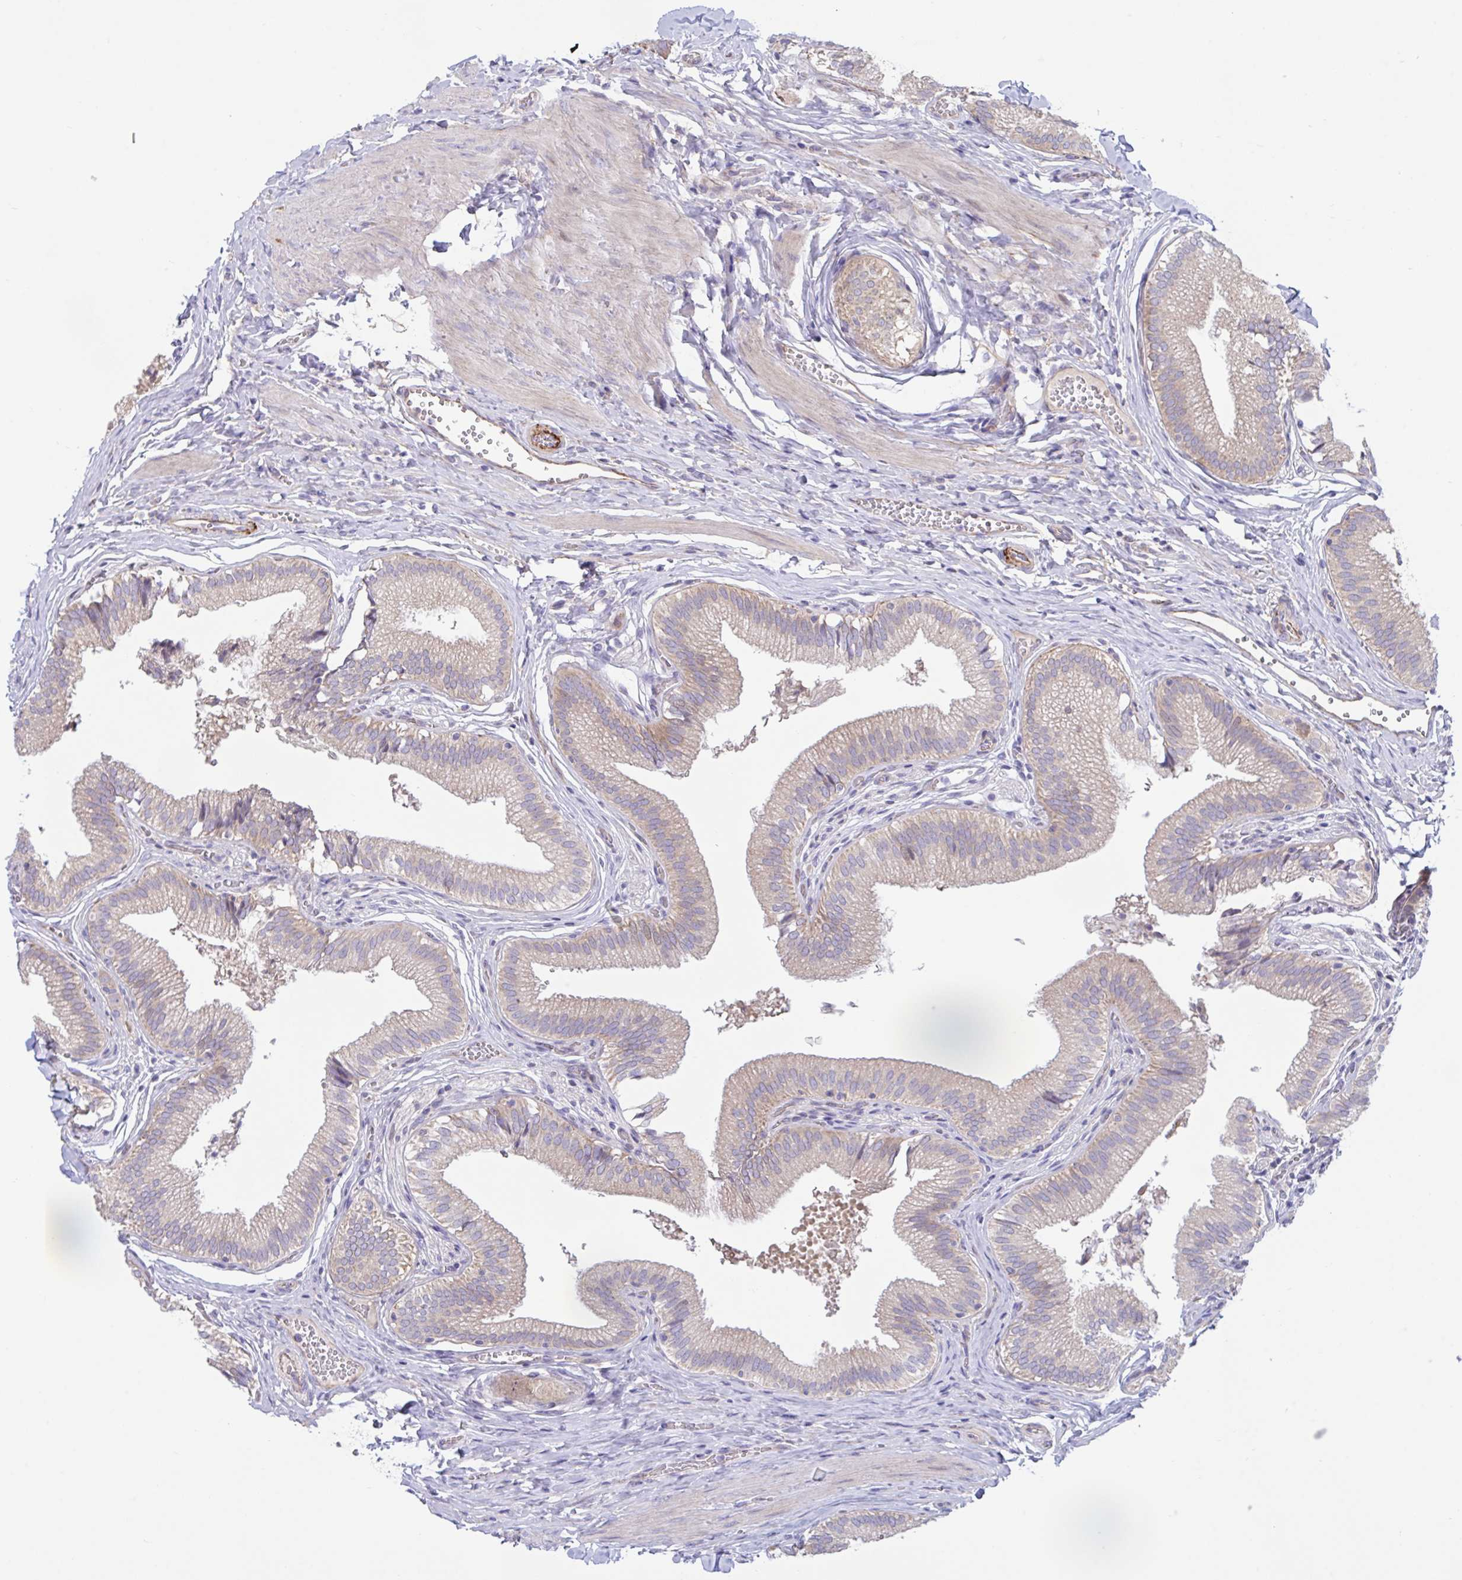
{"staining": {"intensity": "weak", "quantity": "25%-75%", "location": "cytoplasmic/membranous"}, "tissue": "gallbladder", "cell_type": "Glandular cells", "image_type": "normal", "snomed": [{"axis": "morphology", "description": "Normal tissue, NOS"}, {"axis": "topography", "description": "Gallbladder"}, {"axis": "topography", "description": "Peripheral nerve tissue"}], "caption": "Immunohistochemical staining of unremarkable human gallbladder reveals weak cytoplasmic/membranous protein expression in about 25%-75% of glandular cells. The staining was performed using DAB (3,3'-diaminobenzidine), with brown indicating positive protein expression. Nuclei are stained blue with hematoxylin.", "gene": "IL37", "patient": {"sex": "male", "age": 17}}